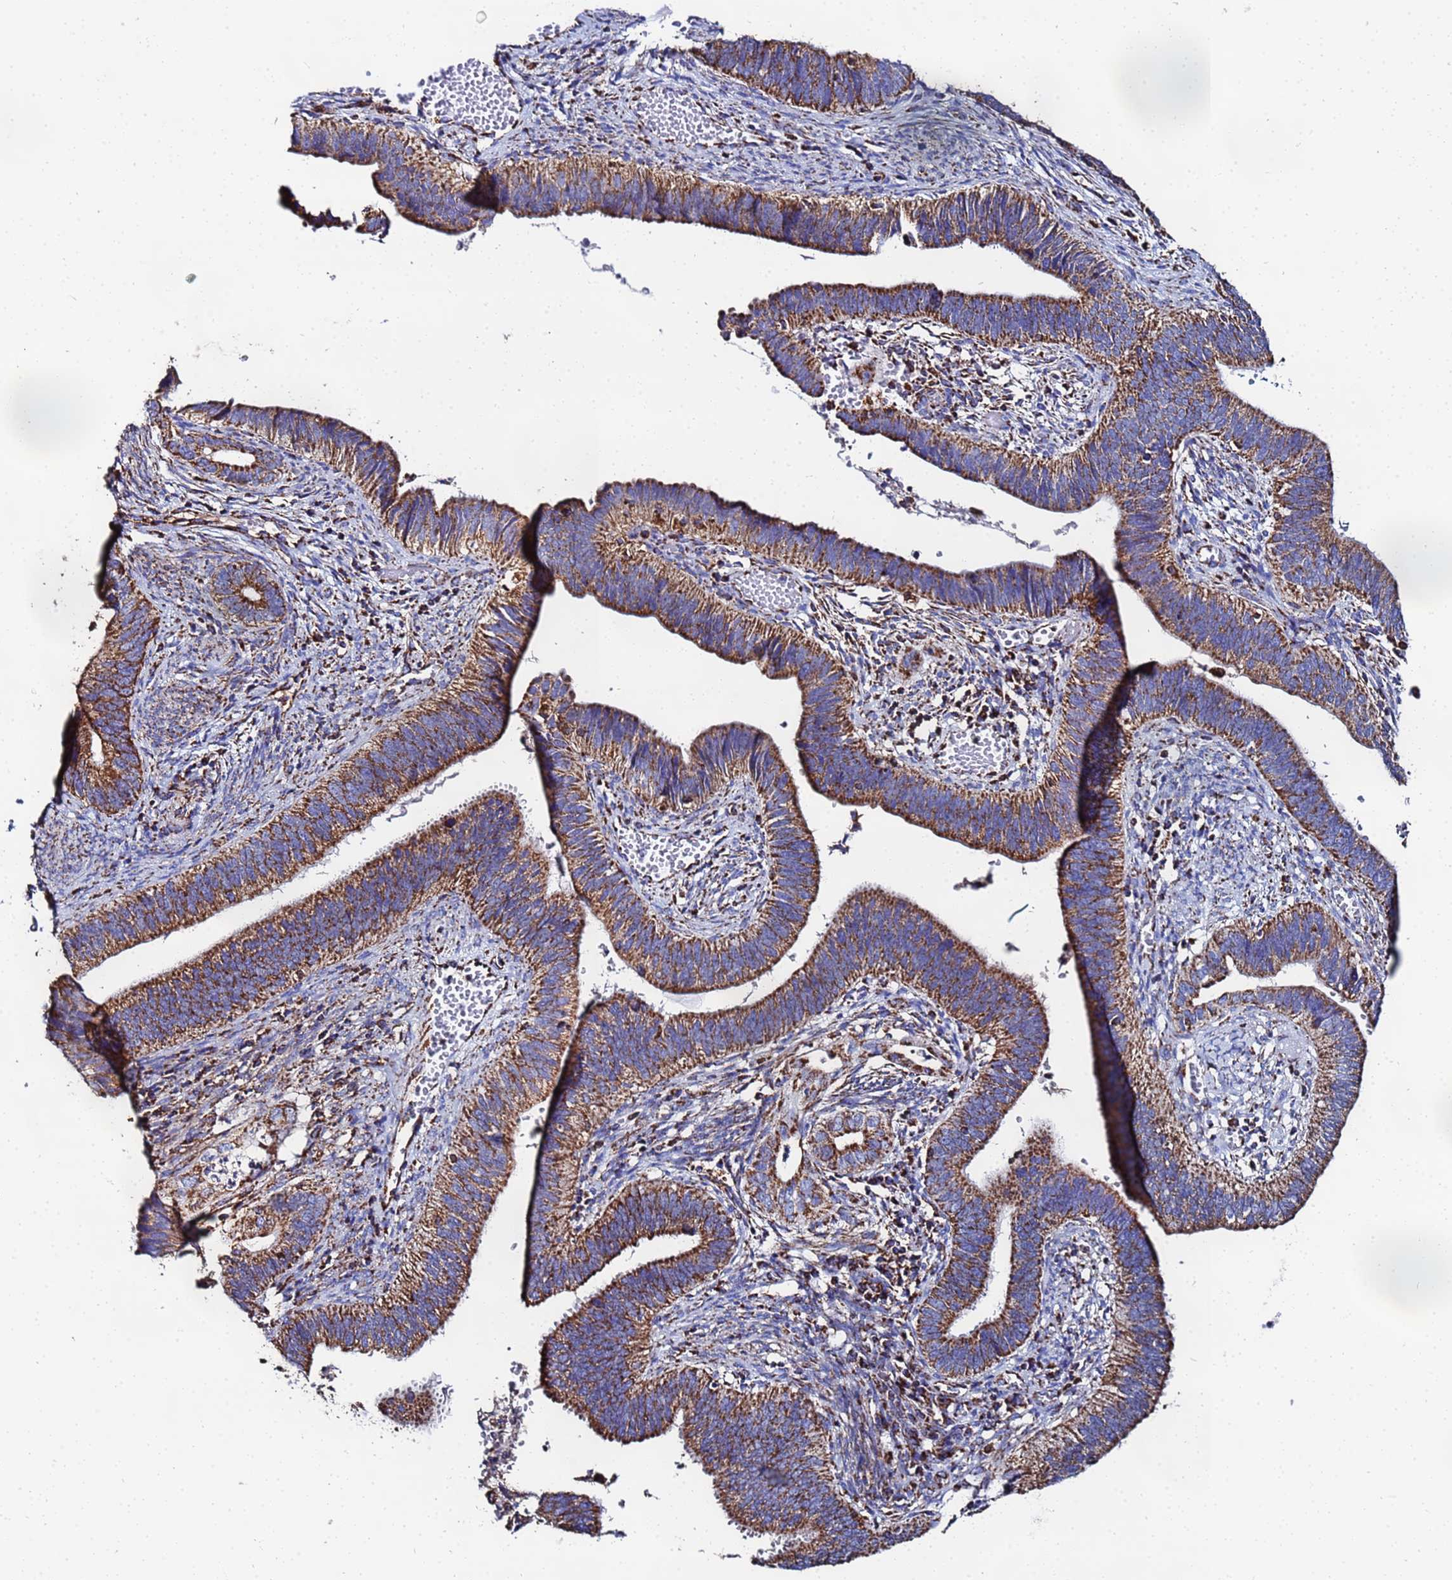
{"staining": {"intensity": "strong", "quantity": ">75%", "location": "cytoplasmic/membranous"}, "tissue": "cervical cancer", "cell_type": "Tumor cells", "image_type": "cancer", "snomed": [{"axis": "morphology", "description": "Adenocarcinoma, NOS"}, {"axis": "topography", "description": "Cervix"}], "caption": "Immunohistochemistry image of human cervical cancer (adenocarcinoma) stained for a protein (brown), which reveals high levels of strong cytoplasmic/membranous positivity in about >75% of tumor cells.", "gene": "GLUD1", "patient": {"sex": "female", "age": 42}}